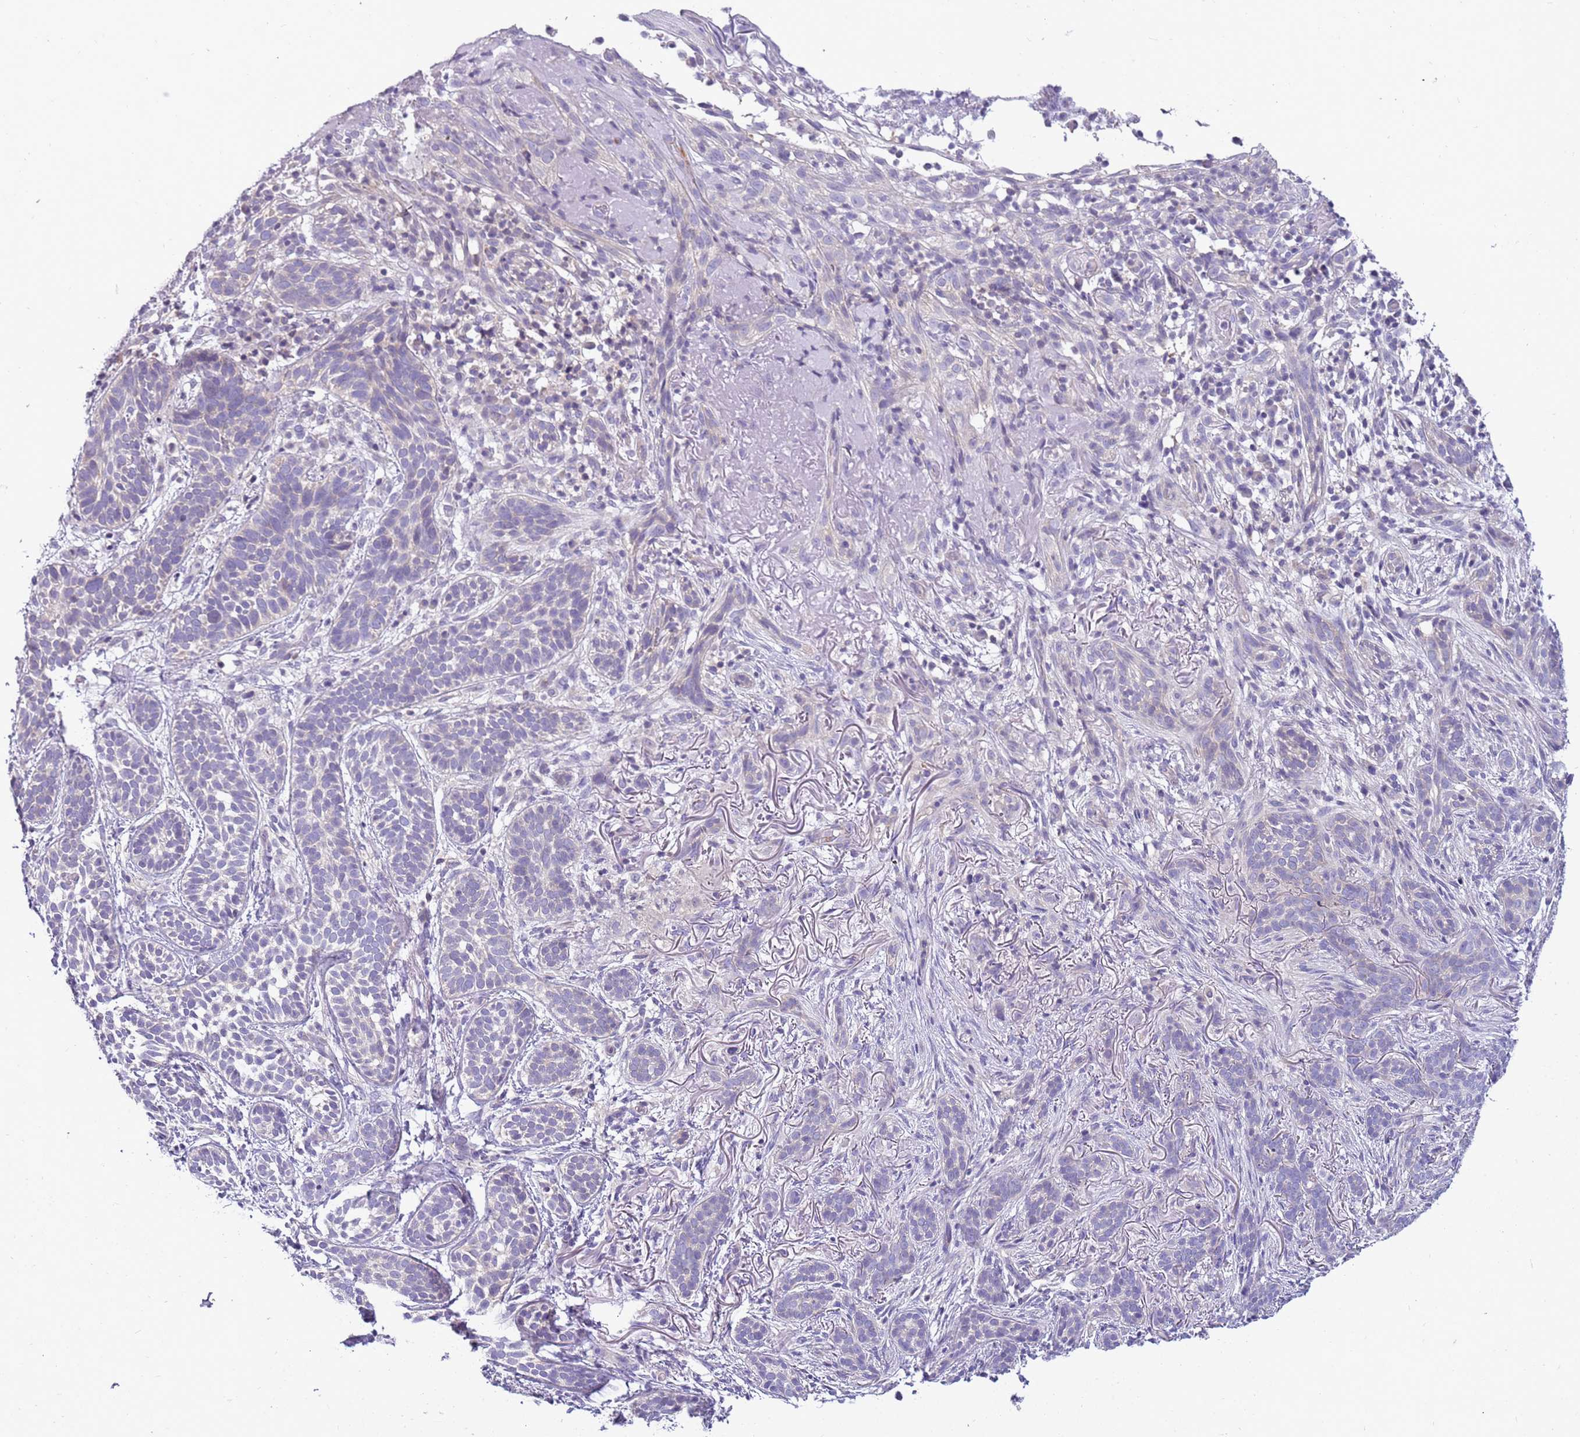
{"staining": {"intensity": "negative", "quantity": "none", "location": "none"}, "tissue": "skin cancer", "cell_type": "Tumor cells", "image_type": "cancer", "snomed": [{"axis": "morphology", "description": "Basal cell carcinoma"}, {"axis": "topography", "description": "Skin"}], "caption": "Immunohistochemistry of basal cell carcinoma (skin) demonstrates no expression in tumor cells.", "gene": "CAPN7", "patient": {"sex": "male", "age": 71}}